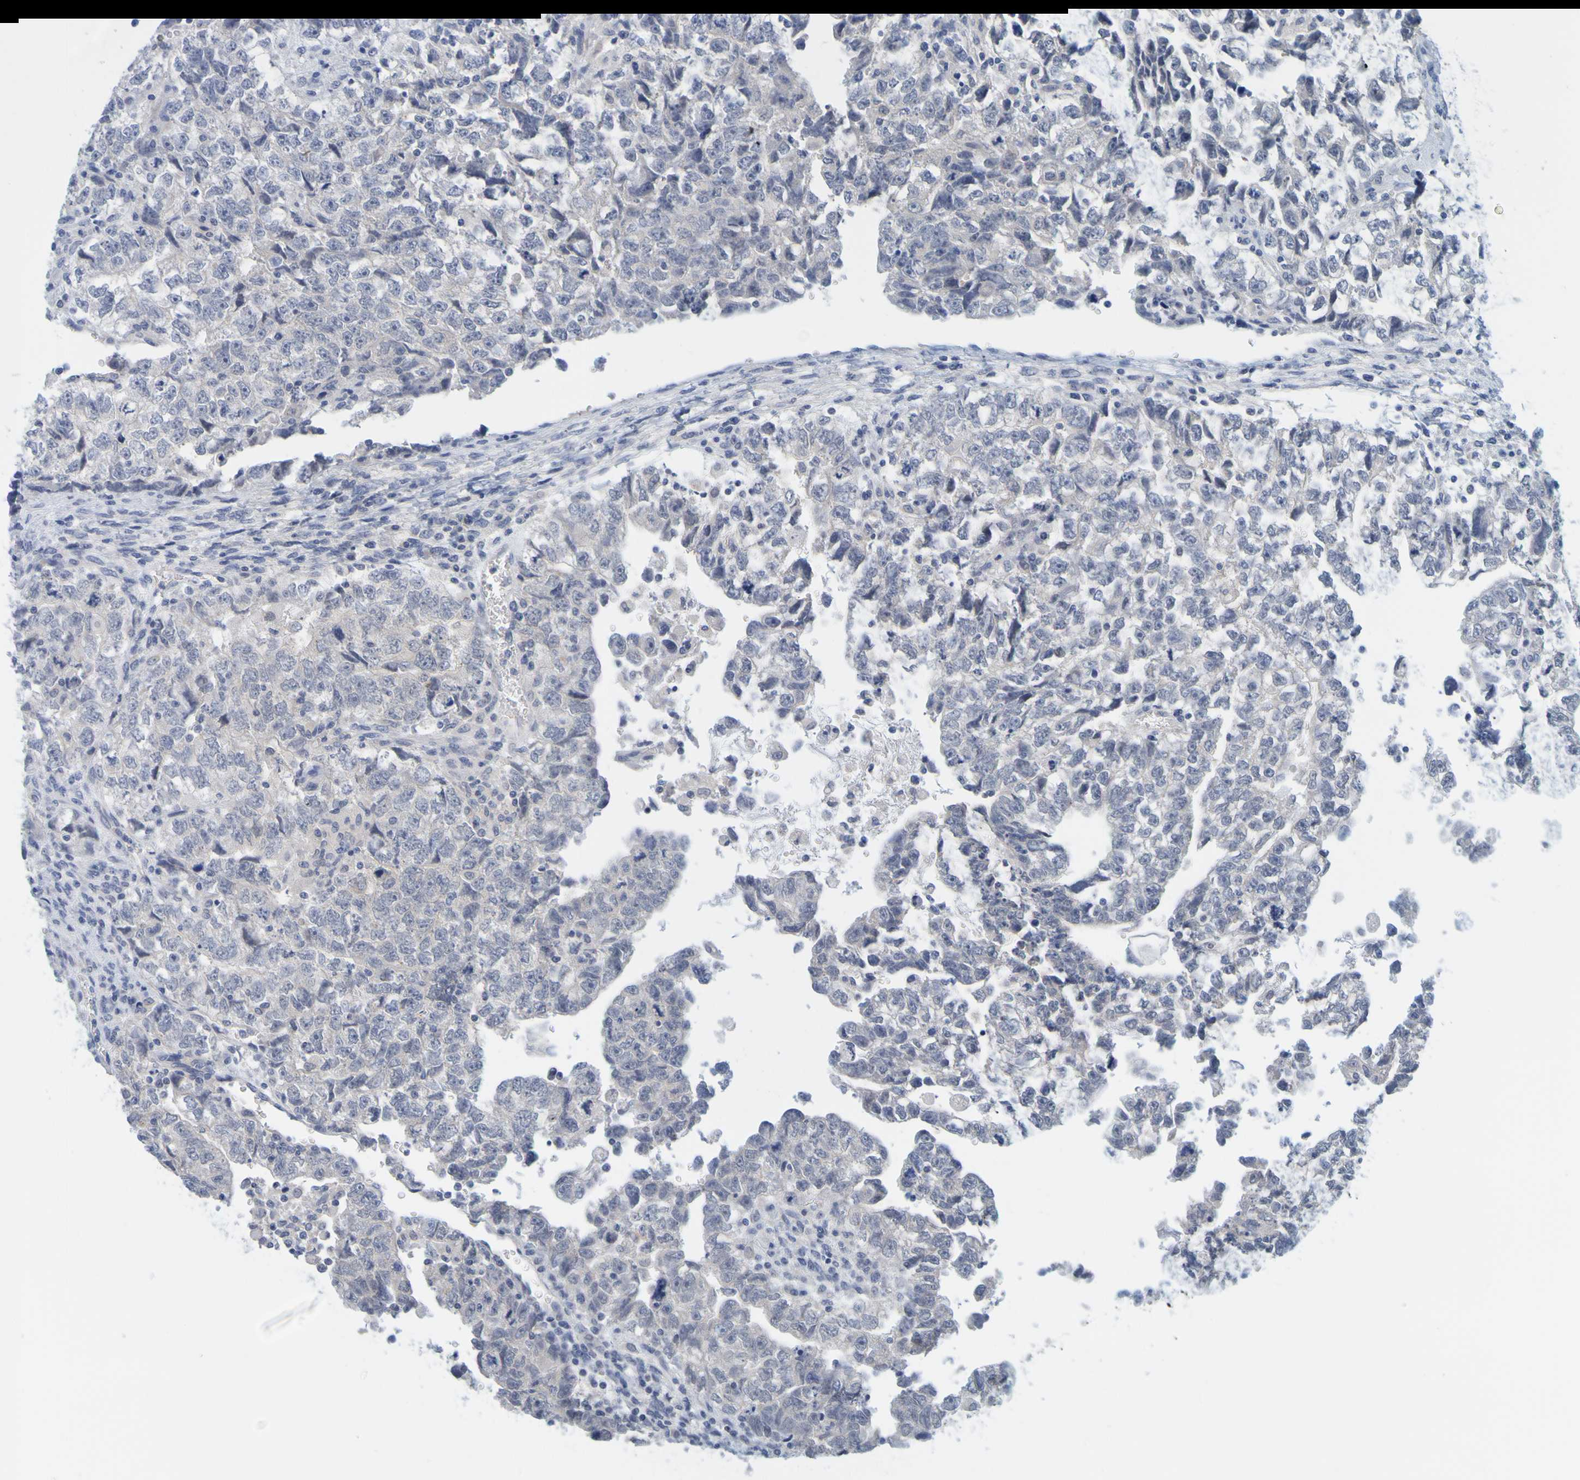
{"staining": {"intensity": "negative", "quantity": "none", "location": "none"}, "tissue": "testis cancer", "cell_type": "Tumor cells", "image_type": "cancer", "snomed": [{"axis": "morphology", "description": "Carcinoma, Embryonal, NOS"}, {"axis": "topography", "description": "Testis"}], "caption": "Immunohistochemical staining of testis cancer demonstrates no significant expression in tumor cells.", "gene": "ENDOU", "patient": {"sex": "male", "age": 36}}